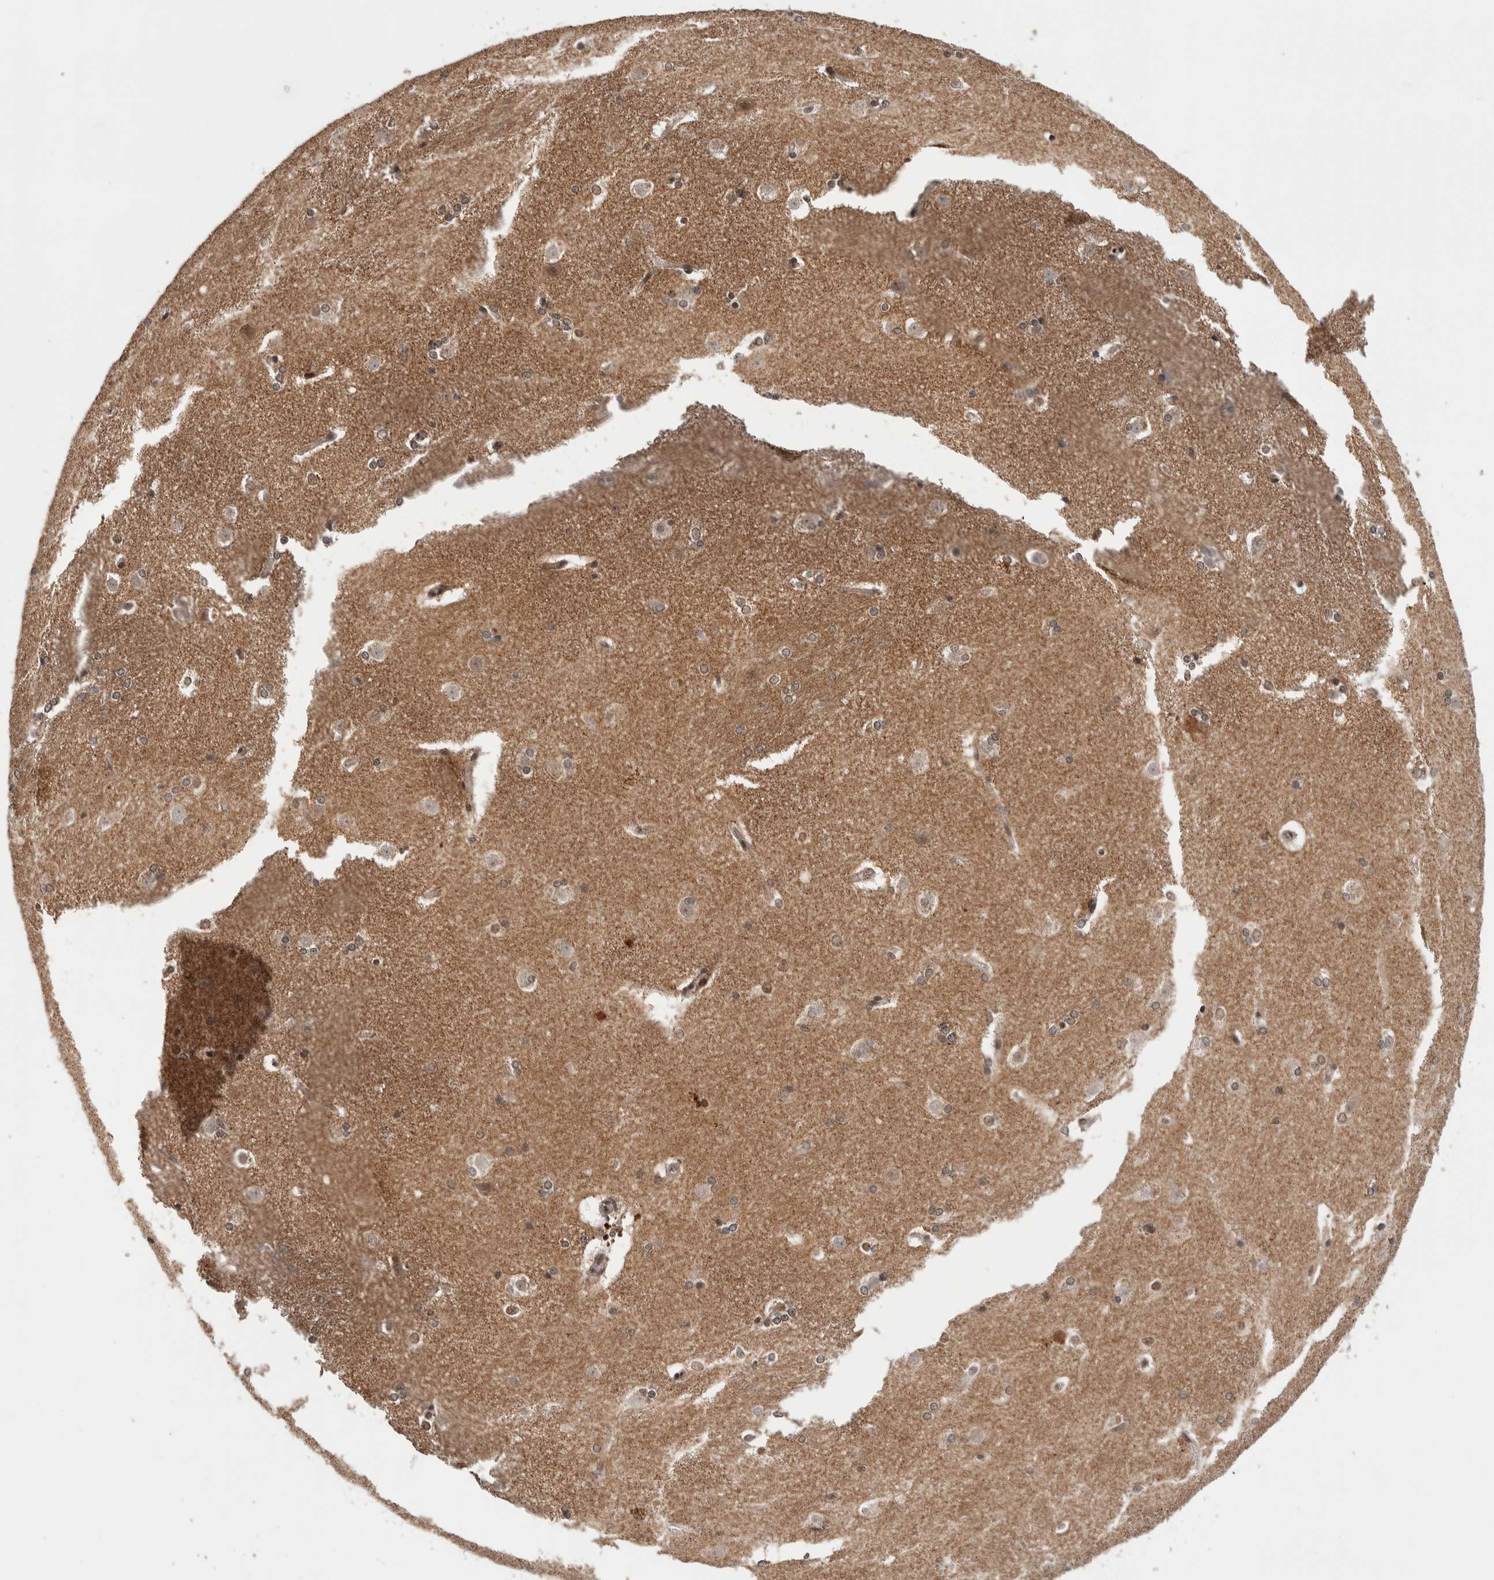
{"staining": {"intensity": "weak", "quantity": ">75%", "location": "cytoplasmic/membranous"}, "tissue": "caudate", "cell_type": "Glial cells", "image_type": "normal", "snomed": [{"axis": "morphology", "description": "Normal tissue, NOS"}, {"axis": "topography", "description": "Lateral ventricle wall"}], "caption": "About >75% of glial cells in normal human caudate reveal weak cytoplasmic/membranous protein staining as visualized by brown immunohistochemical staining.", "gene": "KCNK1", "patient": {"sex": "female", "age": 19}}